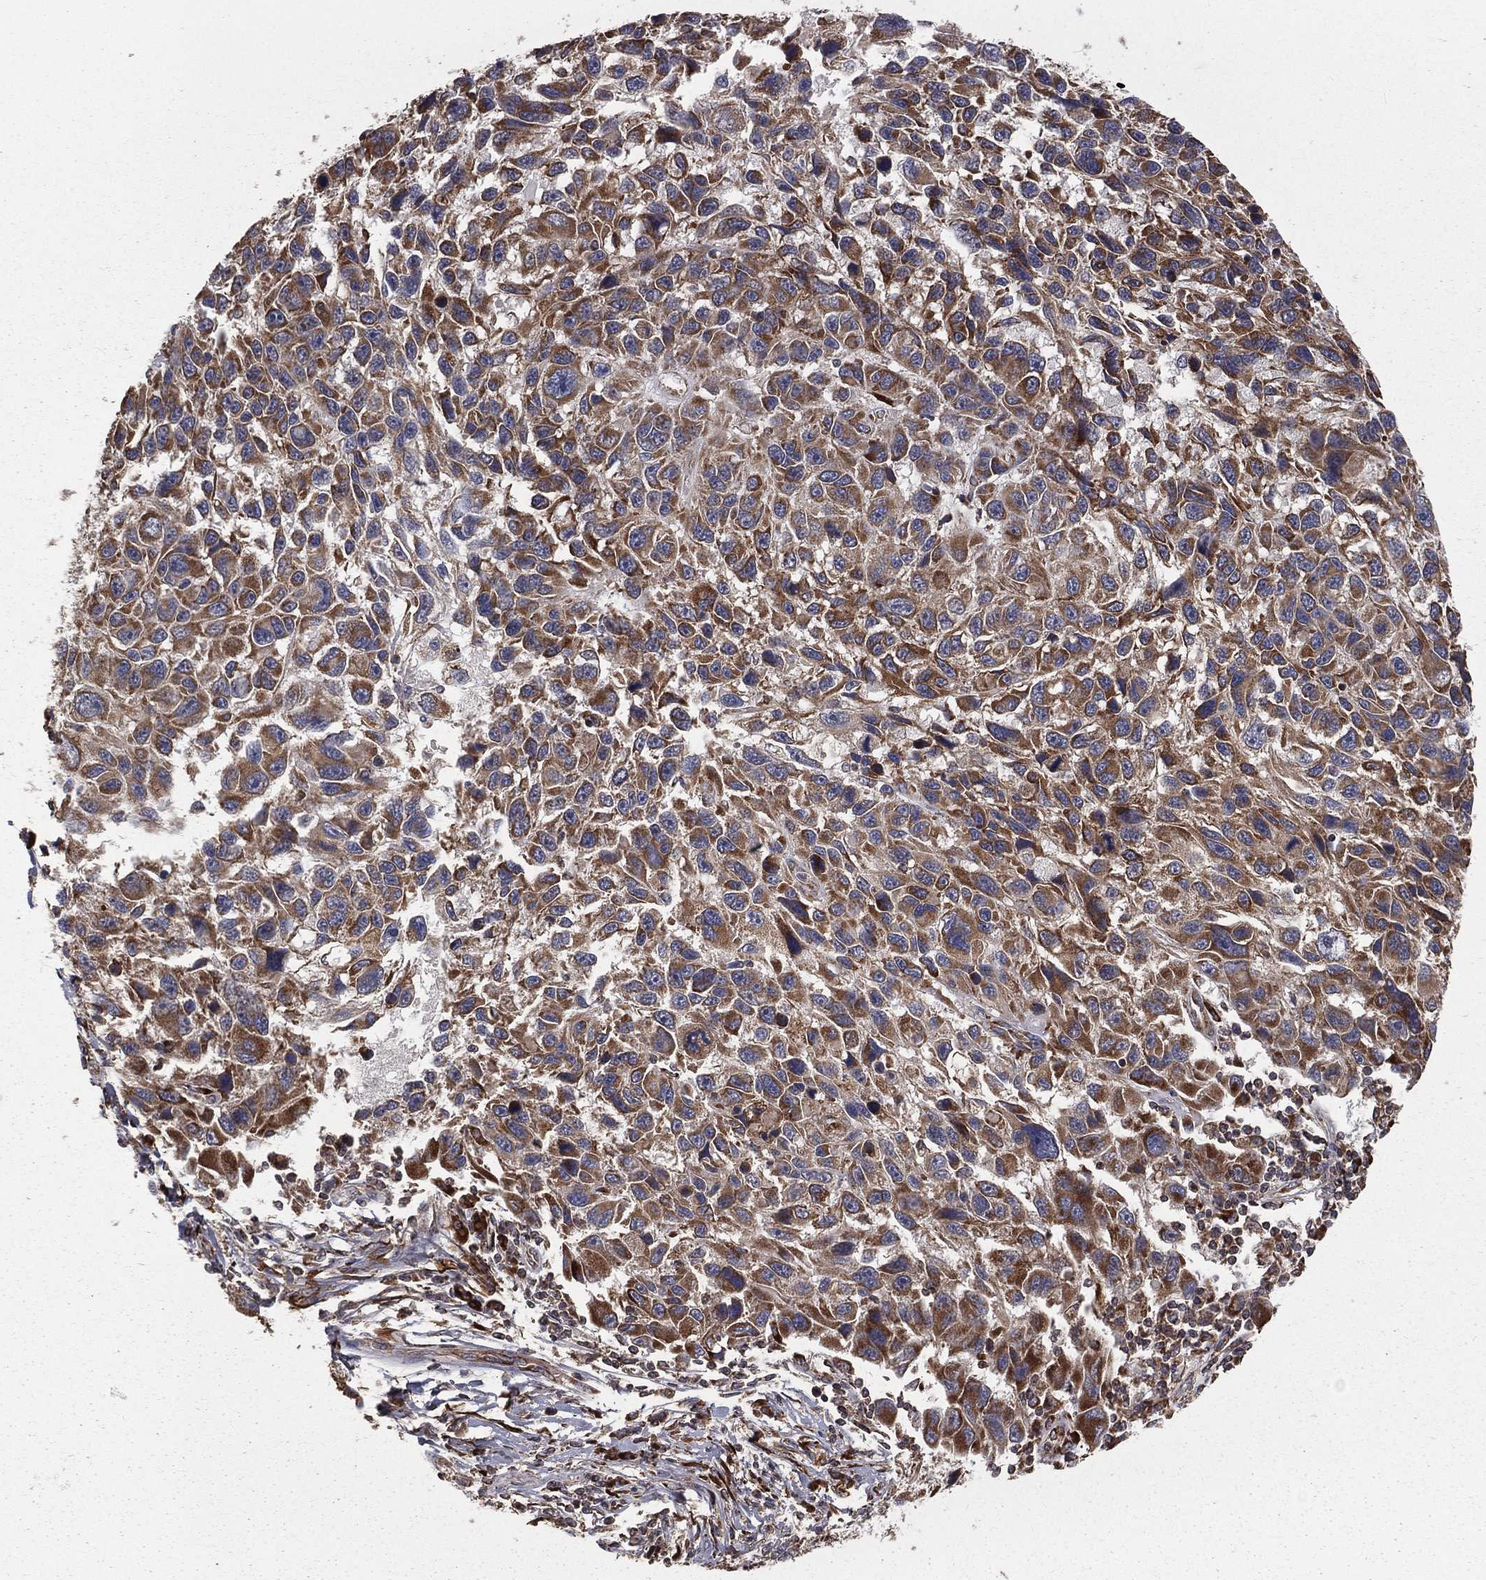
{"staining": {"intensity": "strong", "quantity": "25%-75%", "location": "cytoplasmic/membranous"}, "tissue": "melanoma", "cell_type": "Tumor cells", "image_type": "cancer", "snomed": [{"axis": "morphology", "description": "Malignant melanoma, NOS"}, {"axis": "topography", "description": "Skin"}], "caption": "This micrograph reveals melanoma stained with IHC to label a protein in brown. The cytoplasmic/membranous of tumor cells show strong positivity for the protein. Nuclei are counter-stained blue.", "gene": "OLFML1", "patient": {"sex": "male", "age": 53}}